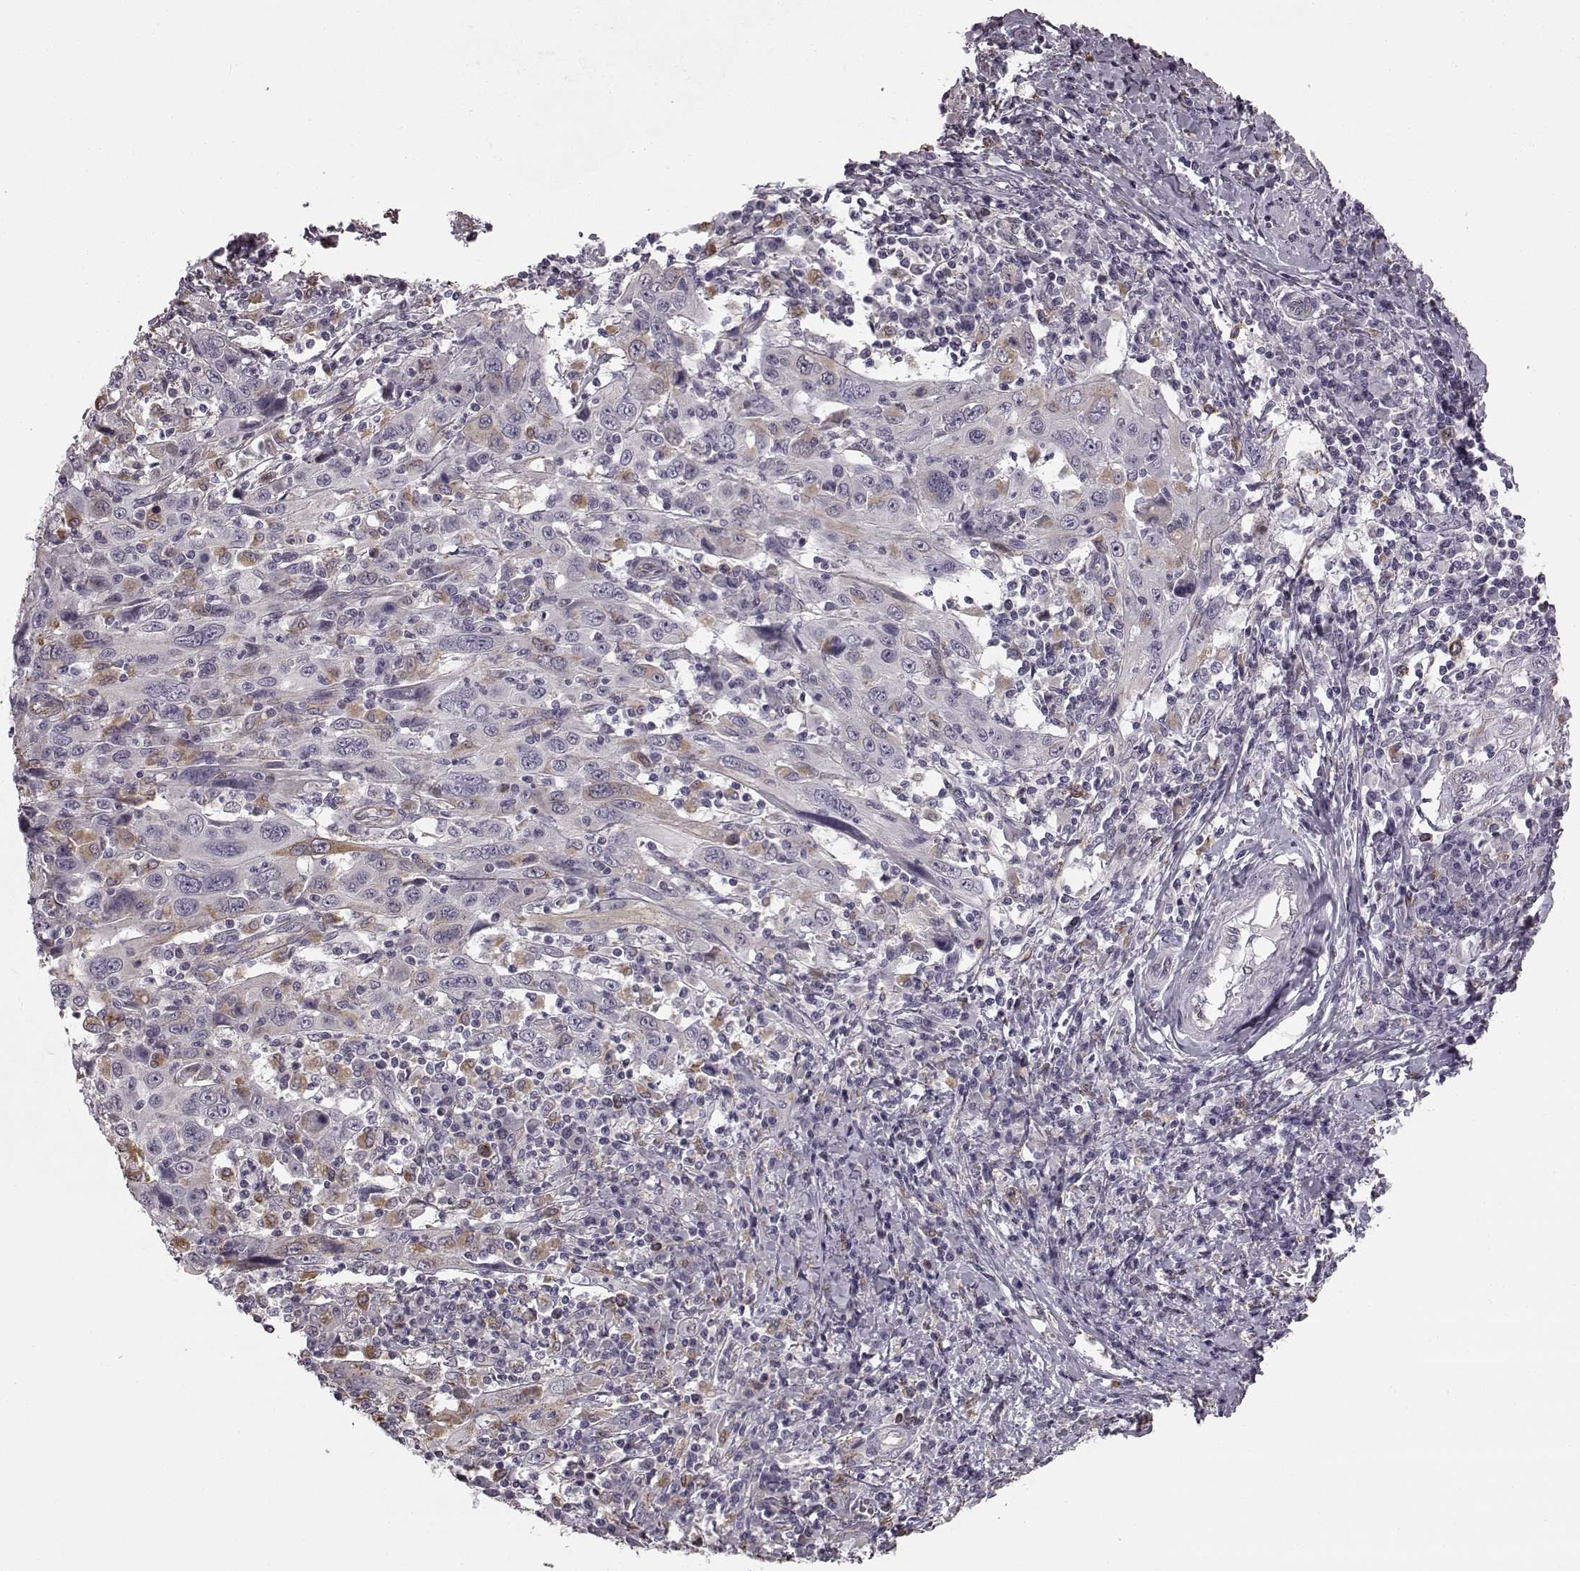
{"staining": {"intensity": "weak", "quantity": "25%-75%", "location": "cytoplasmic/membranous"}, "tissue": "cervical cancer", "cell_type": "Tumor cells", "image_type": "cancer", "snomed": [{"axis": "morphology", "description": "Squamous cell carcinoma, NOS"}, {"axis": "topography", "description": "Cervix"}], "caption": "Squamous cell carcinoma (cervical) was stained to show a protein in brown. There is low levels of weak cytoplasmic/membranous expression in approximately 25%-75% of tumor cells. (DAB = brown stain, brightfield microscopy at high magnification).", "gene": "HMMR", "patient": {"sex": "female", "age": 46}}